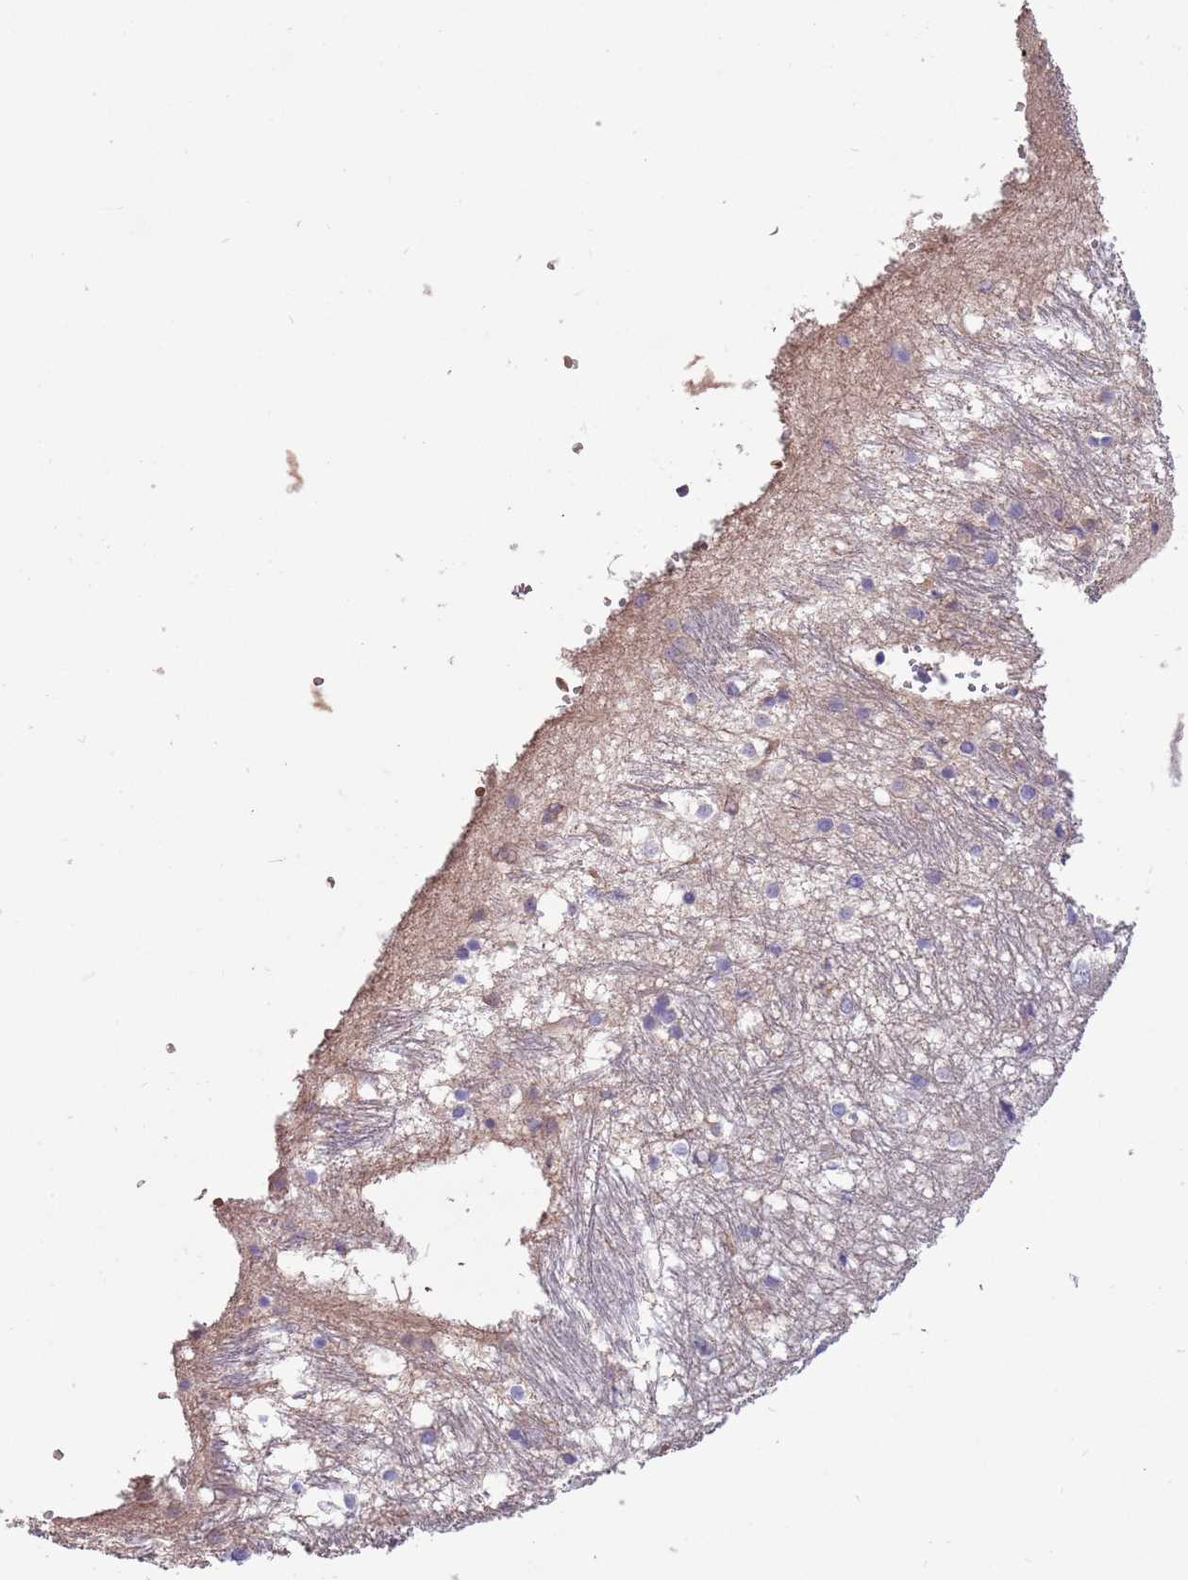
{"staining": {"intensity": "negative", "quantity": "none", "location": "none"}, "tissue": "caudate", "cell_type": "Glial cells", "image_type": "normal", "snomed": [{"axis": "morphology", "description": "Normal tissue, NOS"}, {"axis": "topography", "description": "Lateral ventricle wall"}], "caption": "Caudate was stained to show a protein in brown. There is no significant expression in glial cells.", "gene": "TRMO", "patient": {"sex": "male", "age": 37}}